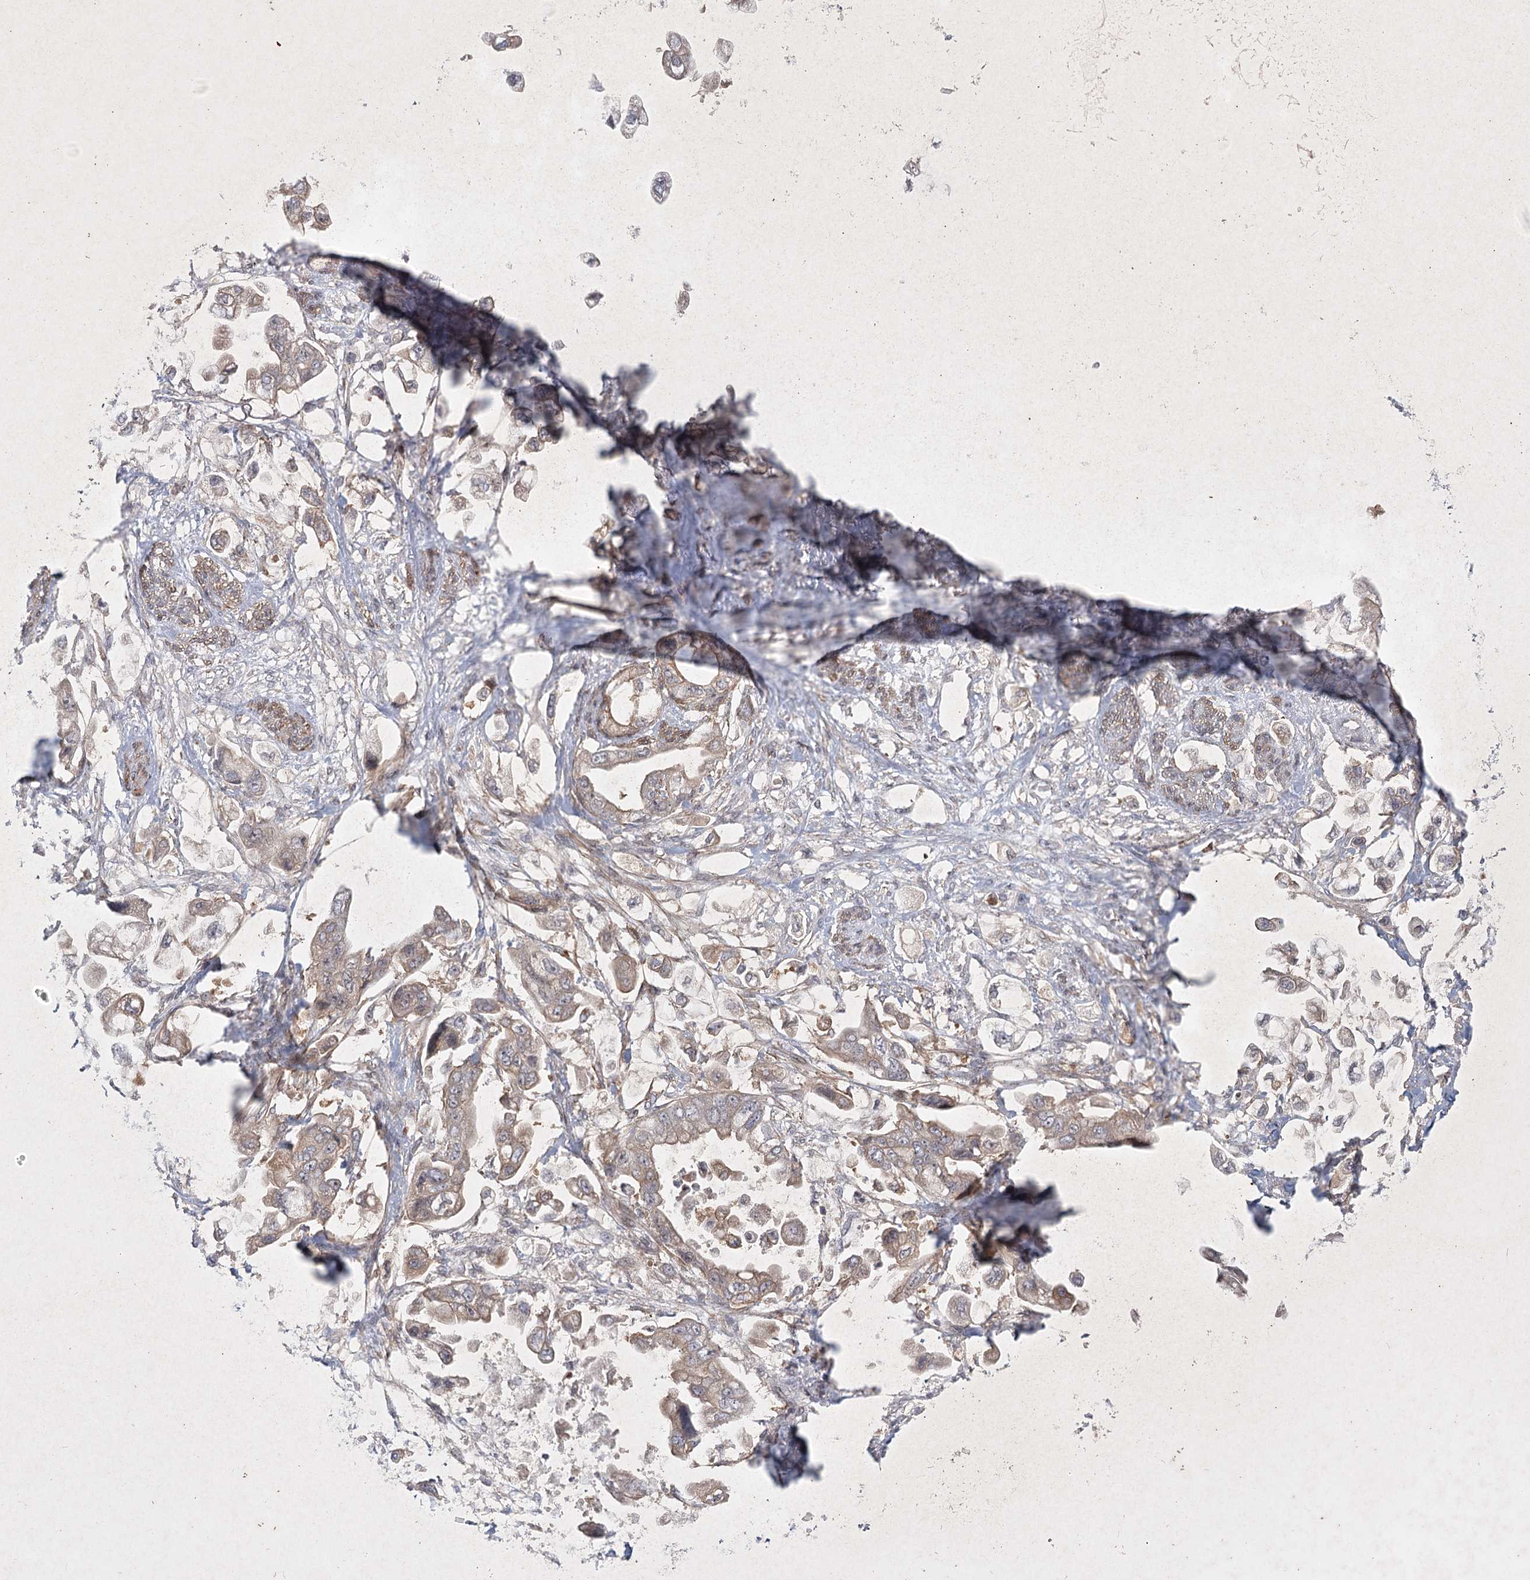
{"staining": {"intensity": "weak", "quantity": "25%-75%", "location": "cytoplasmic/membranous"}, "tissue": "stomach cancer", "cell_type": "Tumor cells", "image_type": "cancer", "snomed": [{"axis": "morphology", "description": "Adenocarcinoma, NOS"}, {"axis": "topography", "description": "Stomach"}], "caption": "Protein expression analysis of stomach adenocarcinoma reveals weak cytoplasmic/membranous staining in about 25%-75% of tumor cells.", "gene": "SH2D3A", "patient": {"sex": "male", "age": 62}}